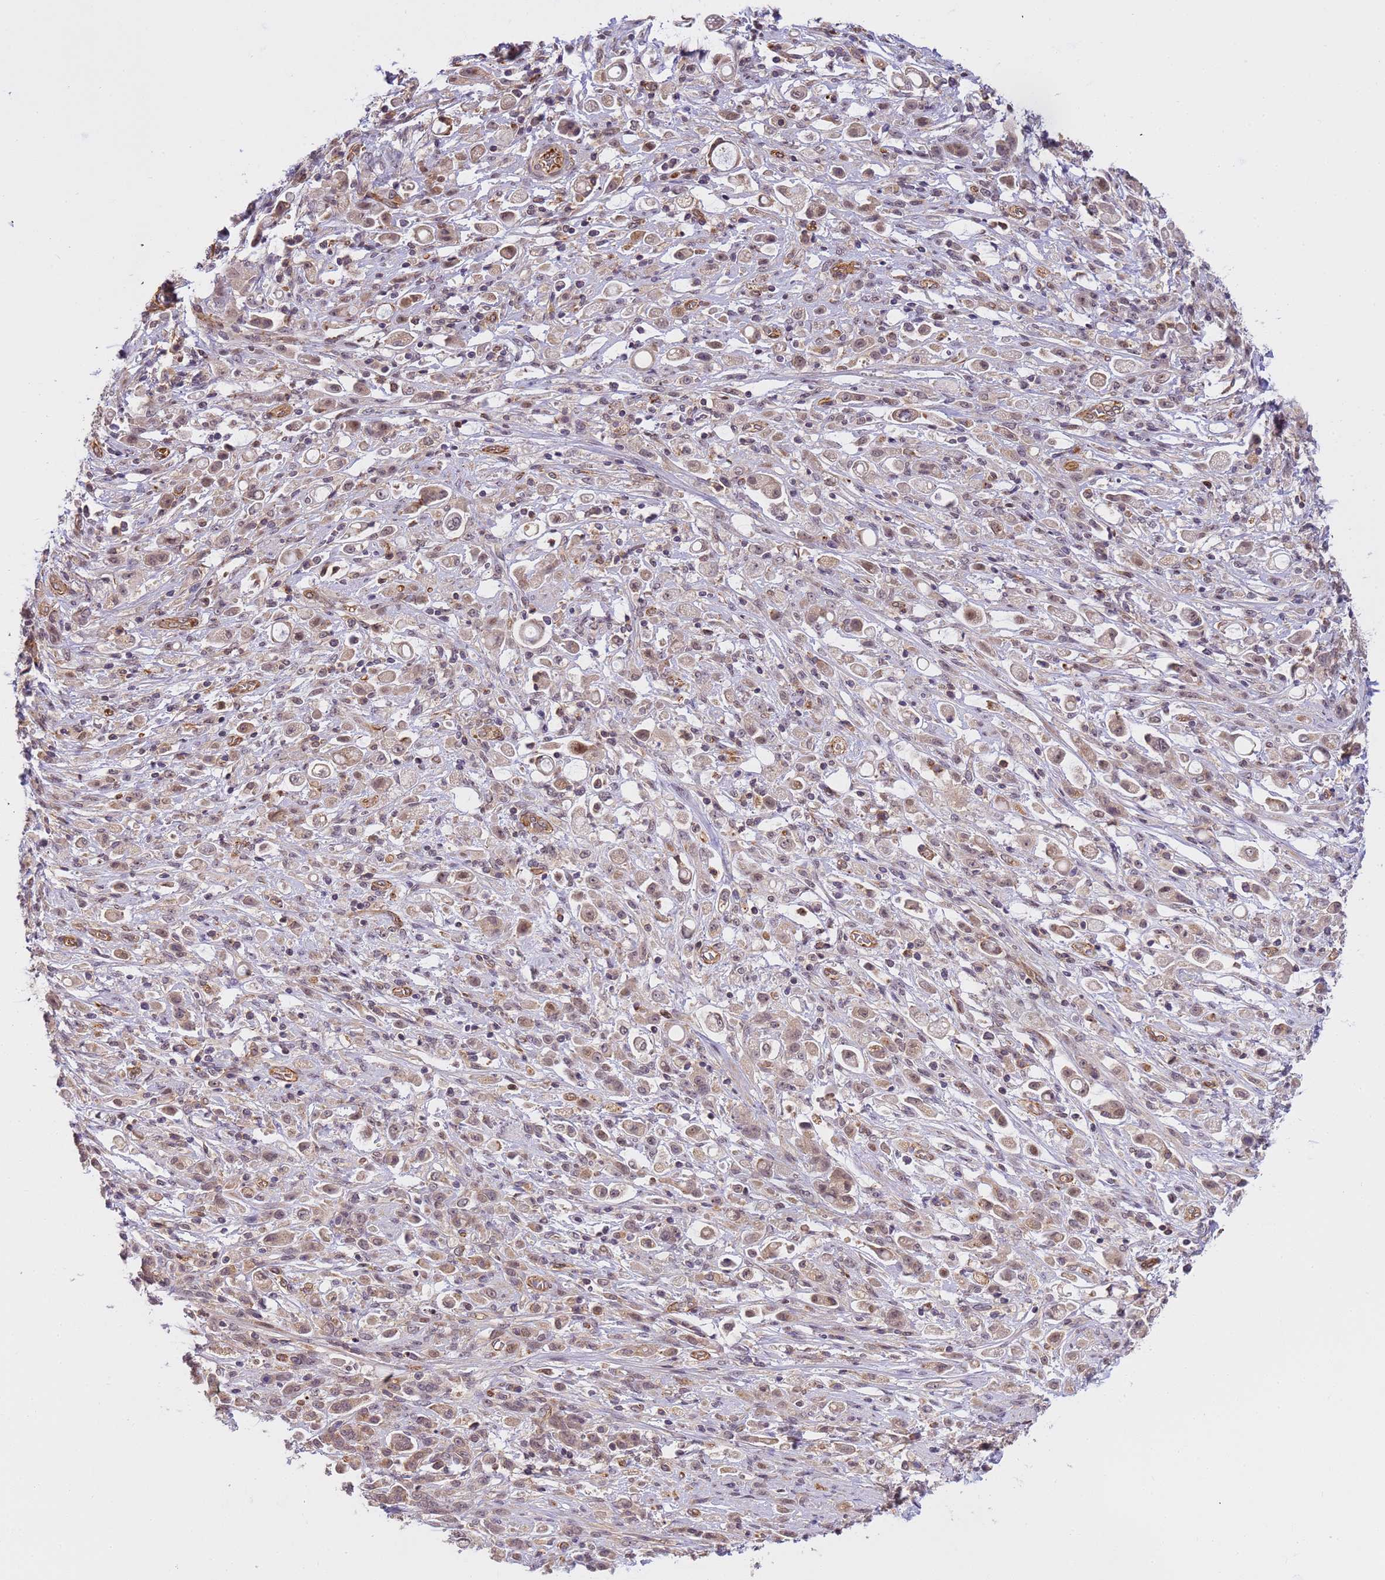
{"staining": {"intensity": "weak", "quantity": "25%-75%", "location": "nuclear"}, "tissue": "stomach cancer", "cell_type": "Tumor cells", "image_type": "cancer", "snomed": [{"axis": "morphology", "description": "Adenocarcinoma, NOS"}, {"axis": "topography", "description": "Stomach"}], "caption": "IHC (DAB) staining of stomach cancer exhibits weak nuclear protein expression in approximately 25%-75% of tumor cells. The staining was performed using DAB (3,3'-diaminobenzidine) to visualize the protein expression in brown, while the nuclei were stained in blue with hematoxylin (Magnification: 20x).", "gene": "EMC2", "patient": {"sex": "female", "age": 60}}